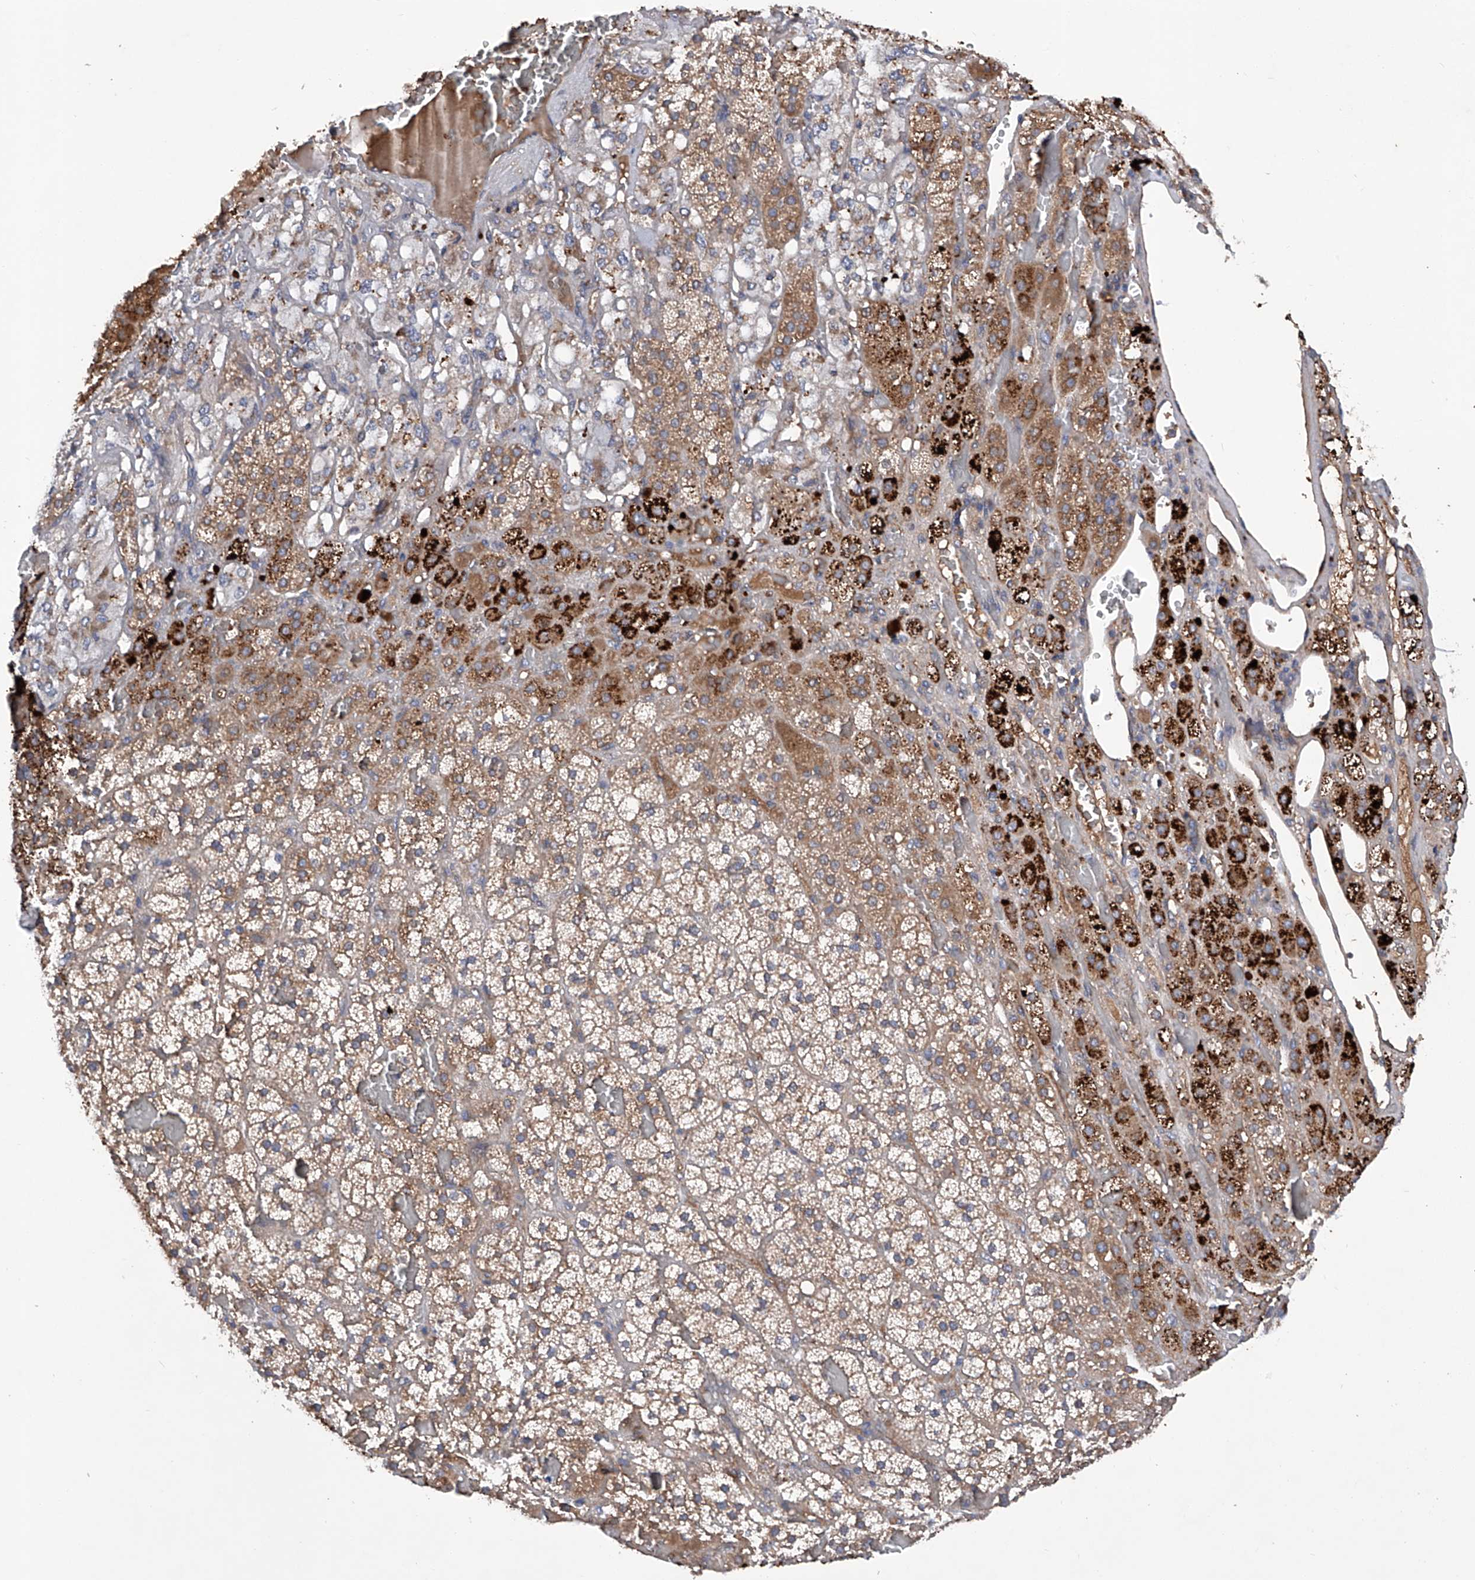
{"staining": {"intensity": "moderate", "quantity": ">75%", "location": "cytoplasmic/membranous"}, "tissue": "adrenal gland", "cell_type": "Glandular cells", "image_type": "normal", "snomed": [{"axis": "morphology", "description": "Normal tissue, NOS"}, {"axis": "topography", "description": "Adrenal gland"}], "caption": "Immunohistochemistry (IHC) histopathology image of benign adrenal gland: human adrenal gland stained using immunohistochemistry (IHC) demonstrates medium levels of moderate protein expression localized specifically in the cytoplasmic/membranous of glandular cells, appearing as a cytoplasmic/membranous brown color.", "gene": "ASCC3", "patient": {"sex": "female", "age": 59}}